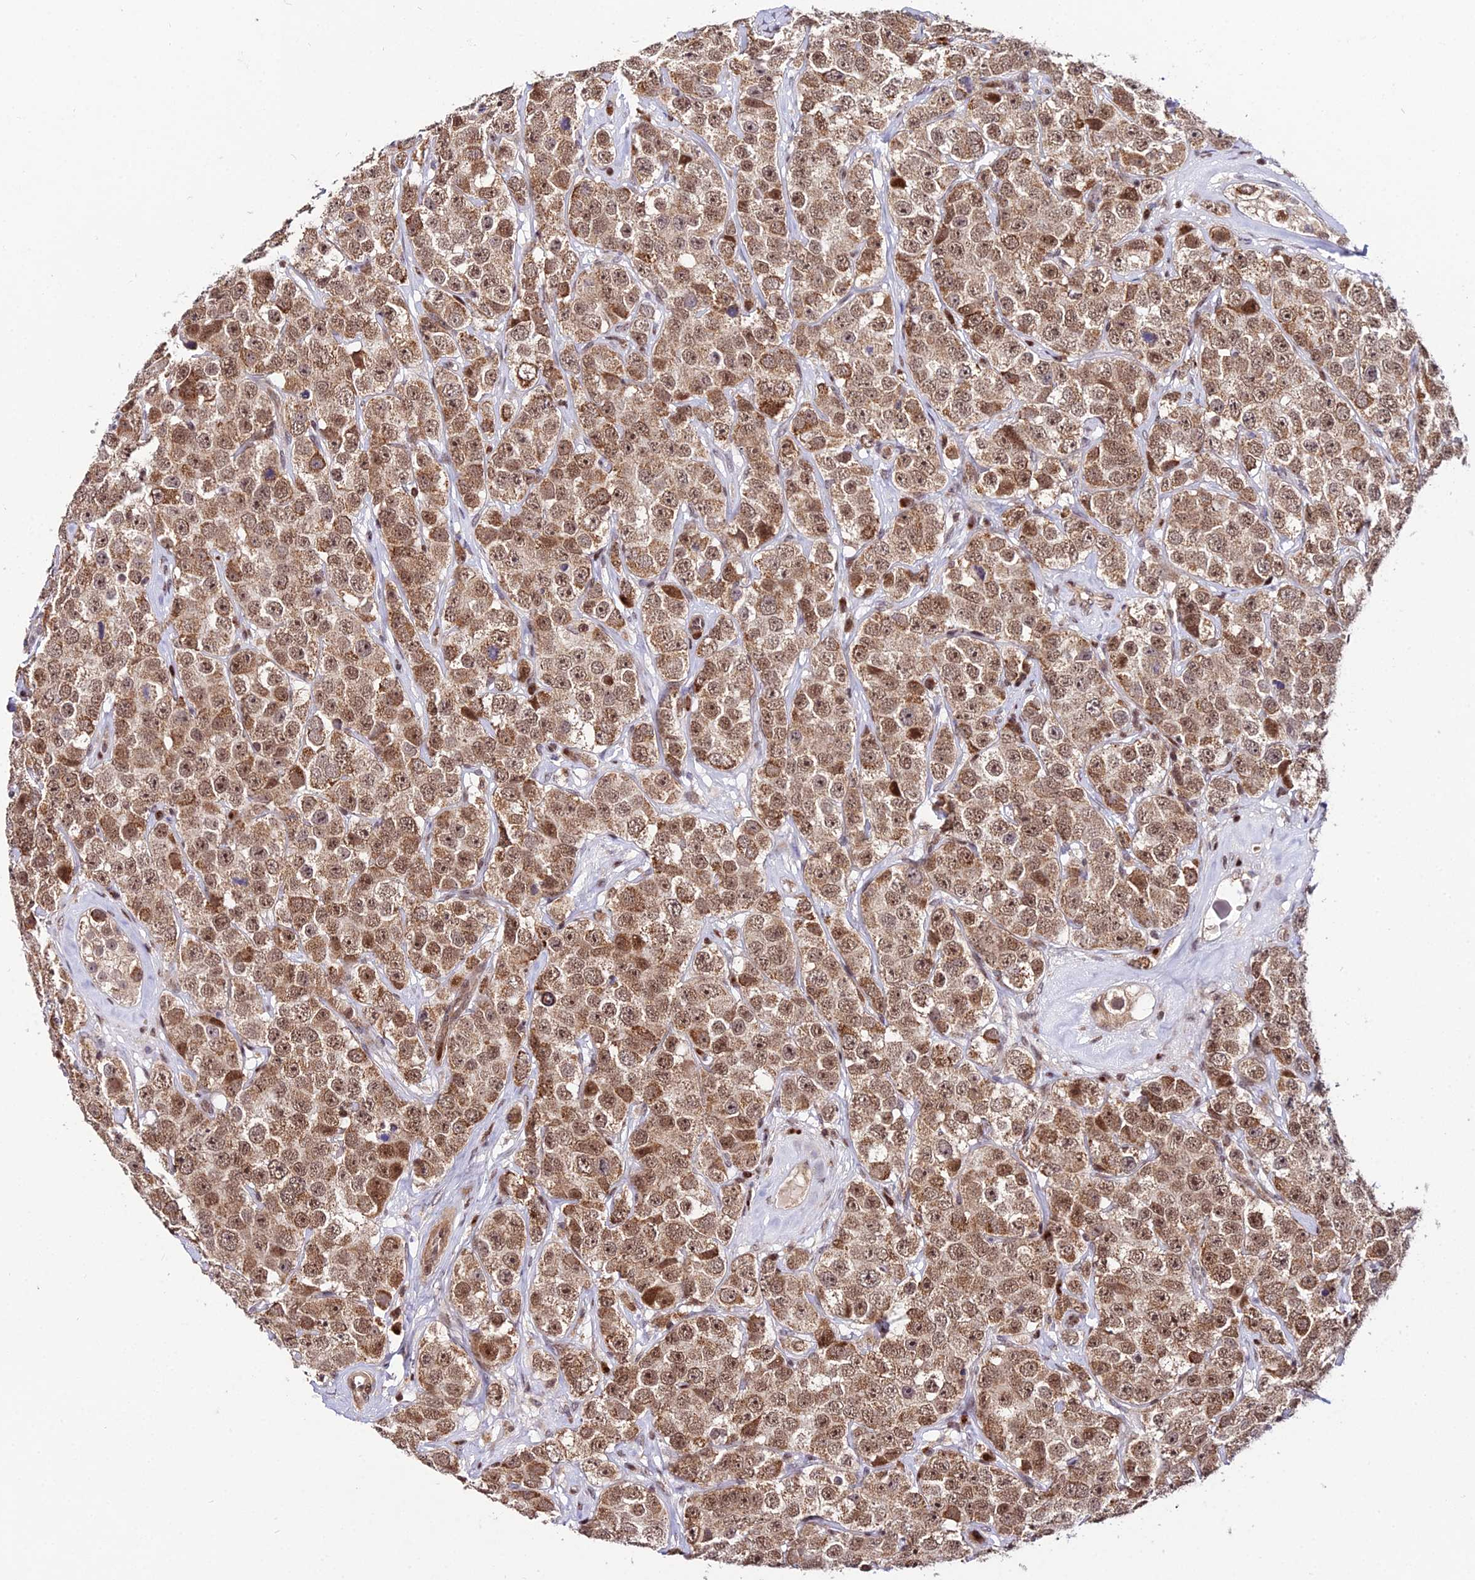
{"staining": {"intensity": "moderate", "quantity": ">75%", "location": "cytoplasmic/membranous,nuclear"}, "tissue": "testis cancer", "cell_type": "Tumor cells", "image_type": "cancer", "snomed": [{"axis": "morphology", "description": "Seminoma, NOS"}, {"axis": "topography", "description": "Testis"}], "caption": "Seminoma (testis) tissue displays moderate cytoplasmic/membranous and nuclear positivity in approximately >75% of tumor cells", "gene": "CIB3", "patient": {"sex": "male", "age": 28}}